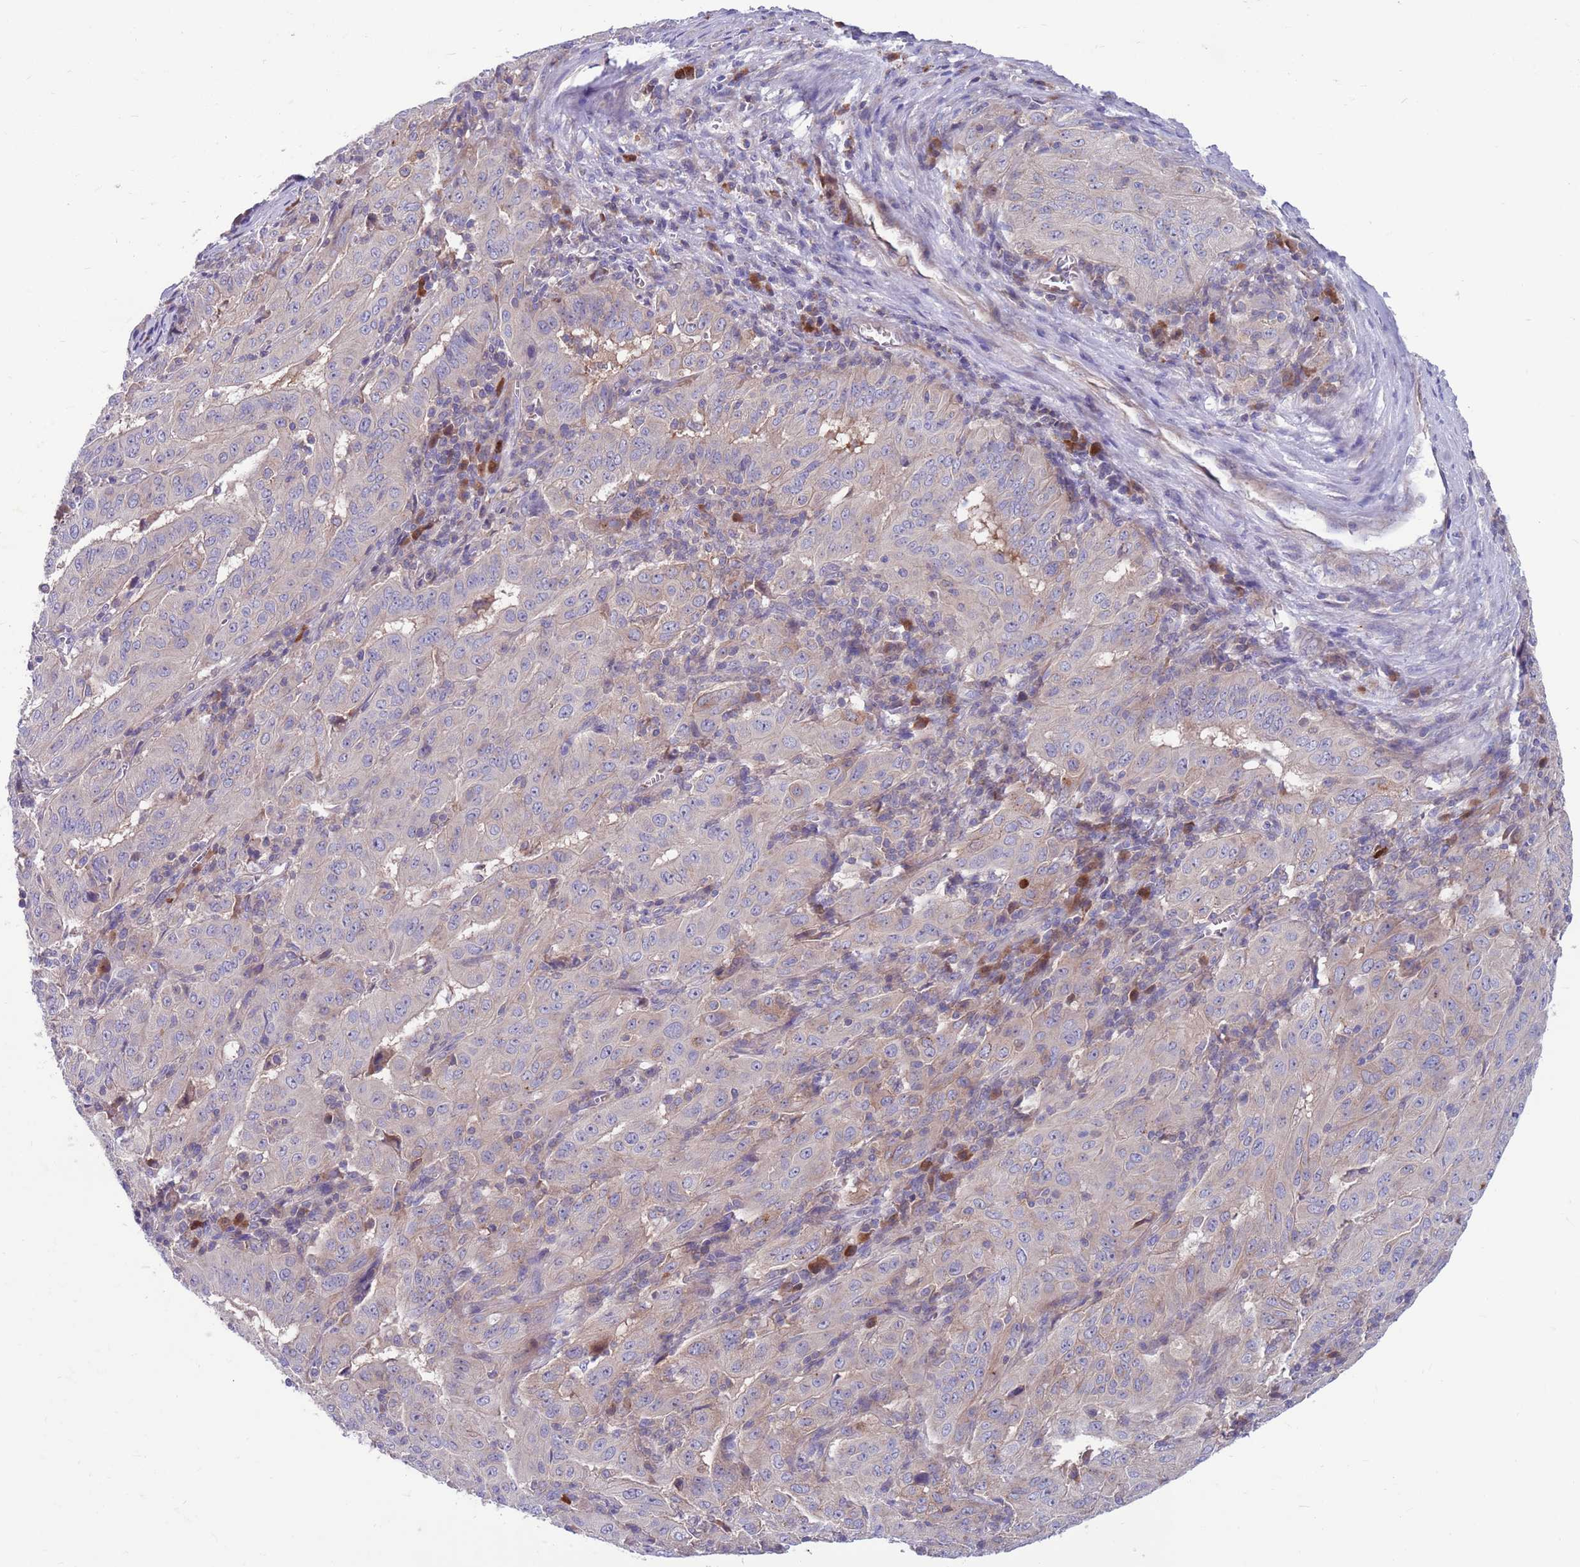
{"staining": {"intensity": "negative", "quantity": "none", "location": "none"}, "tissue": "pancreatic cancer", "cell_type": "Tumor cells", "image_type": "cancer", "snomed": [{"axis": "morphology", "description": "Adenocarcinoma, NOS"}, {"axis": "topography", "description": "Pancreas"}], "caption": "Image shows no significant protein staining in tumor cells of pancreatic adenocarcinoma.", "gene": "KLHL29", "patient": {"sex": "male", "age": 63}}